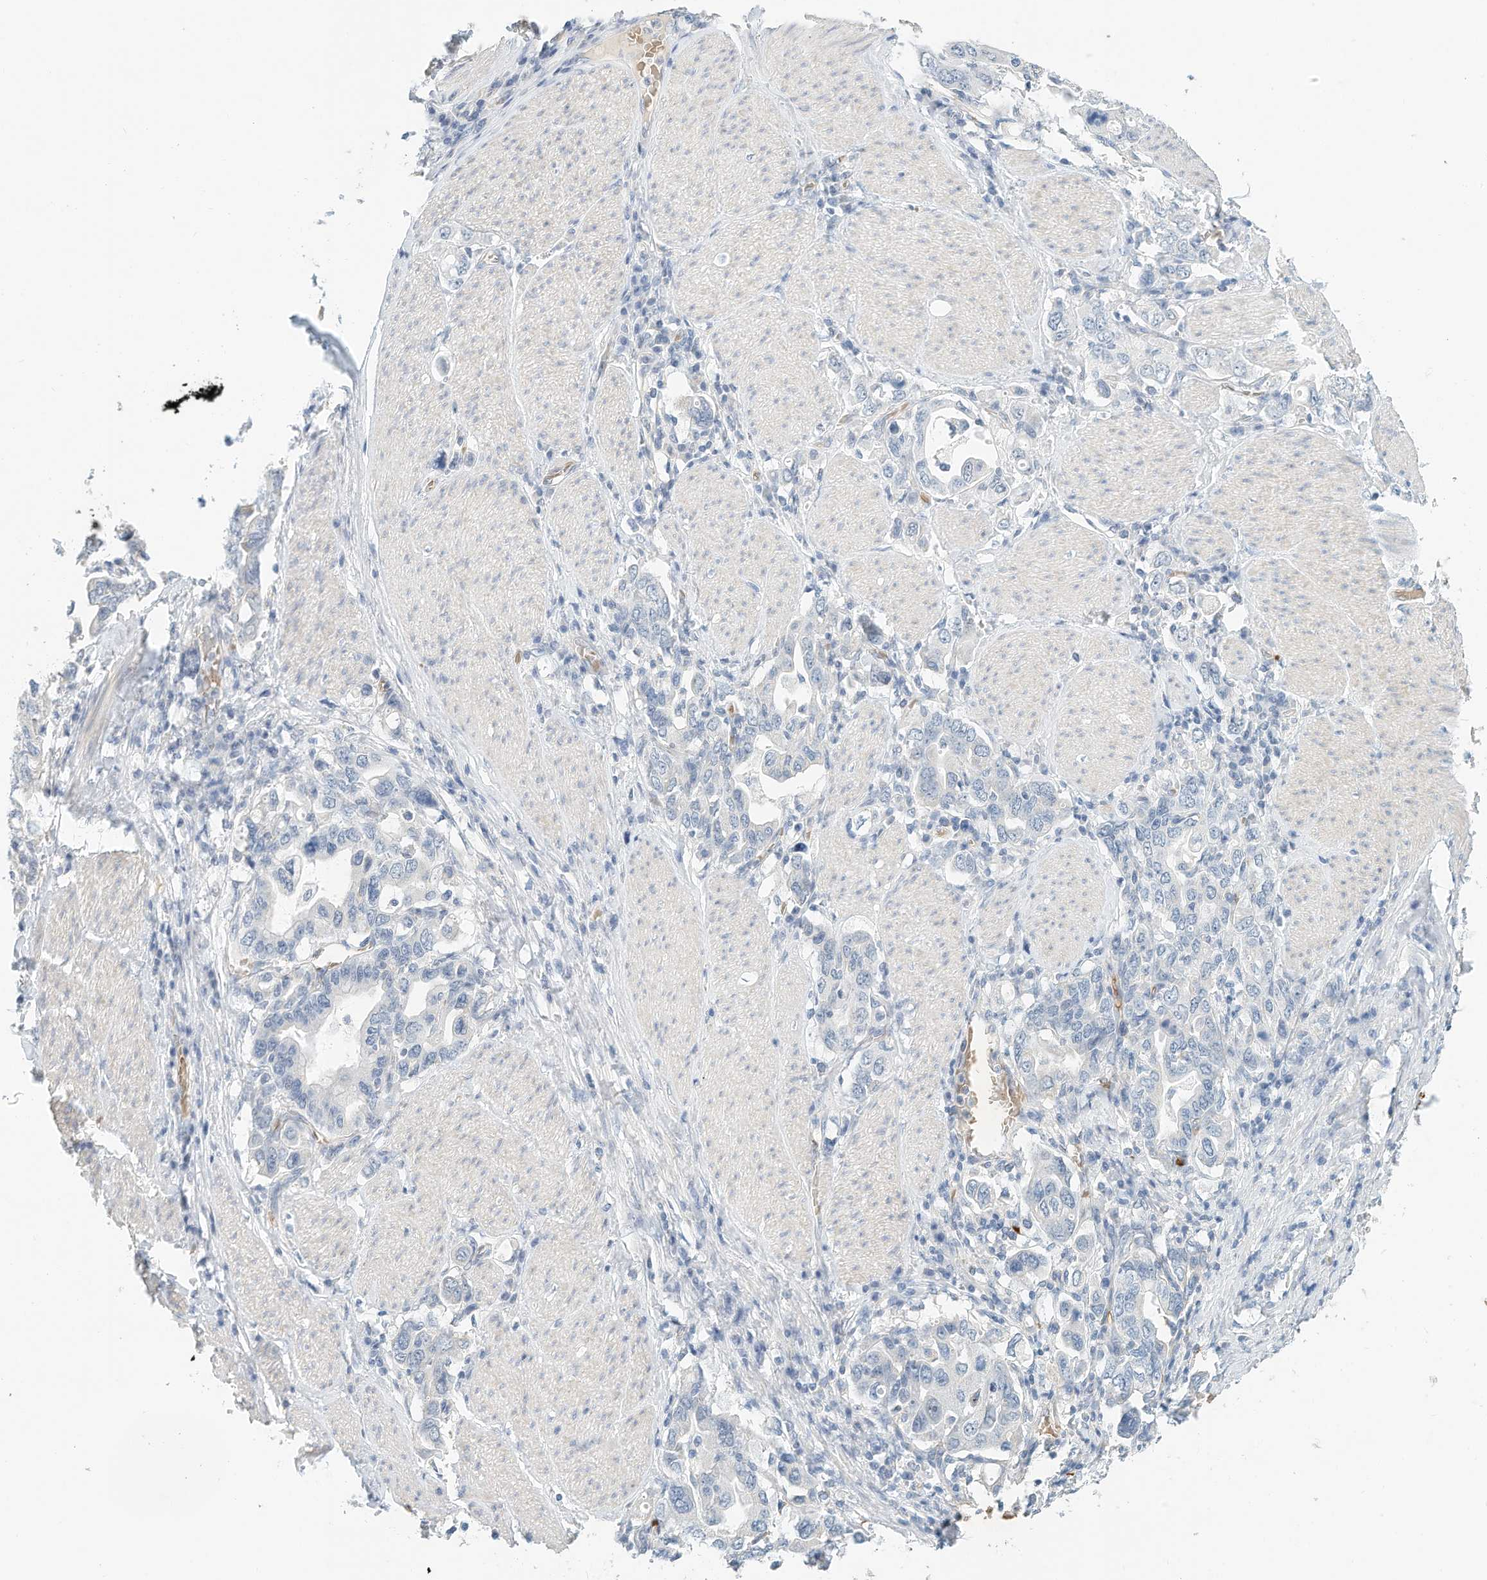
{"staining": {"intensity": "negative", "quantity": "none", "location": "none"}, "tissue": "stomach cancer", "cell_type": "Tumor cells", "image_type": "cancer", "snomed": [{"axis": "morphology", "description": "Adenocarcinoma, NOS"}, {"axis": "topography", "description": "Stomach, upper"}], "caption": "Tumor cells are negative for protein expression in human stomach adenocarcinoma.", "gene": "RCAN3", "patient": {"sex": "male", "age": 62}}